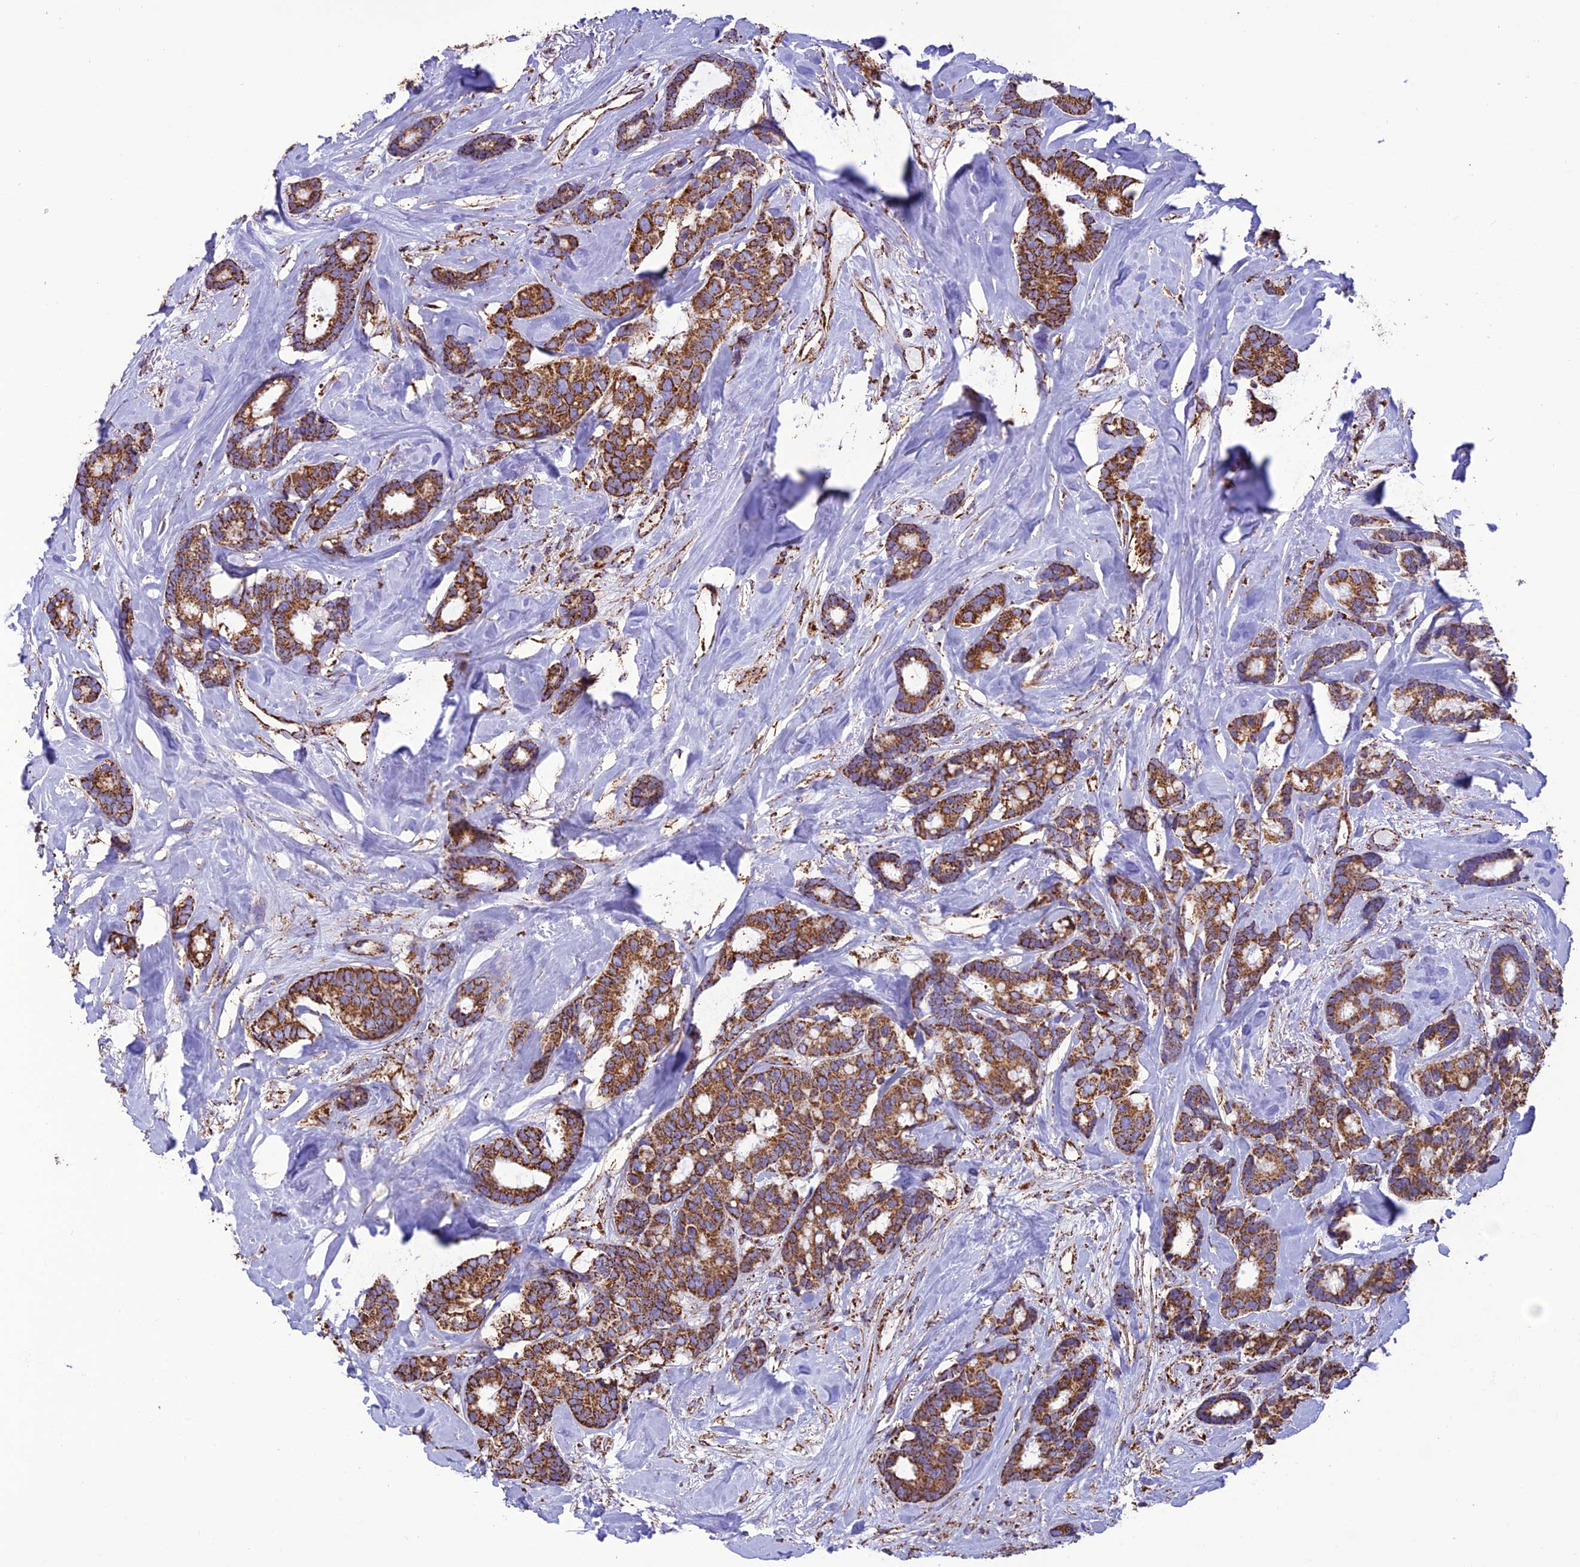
{"staining": {"intensity": "strong", "quantity": ">75%", "location": "cytoplasmic/membranous"}, "tissue": "breast cancer", "cell_type": "Tumor cells", "image_type": "cancer", "snomed": [{"axis": "morphology", "description": "Duct carcinoma"}, {"axis": "topography", "description": "Breast"}], "caption": "DAB immunohistochemical staining of infiltrating ductal carcinoma (breast) demonstrates strong cytoplasmic/membranous protein expression in approximately >75% of tumor cells.", "gene": "NDUFAF1", "patient": {"sex": "female", "age": 87}}